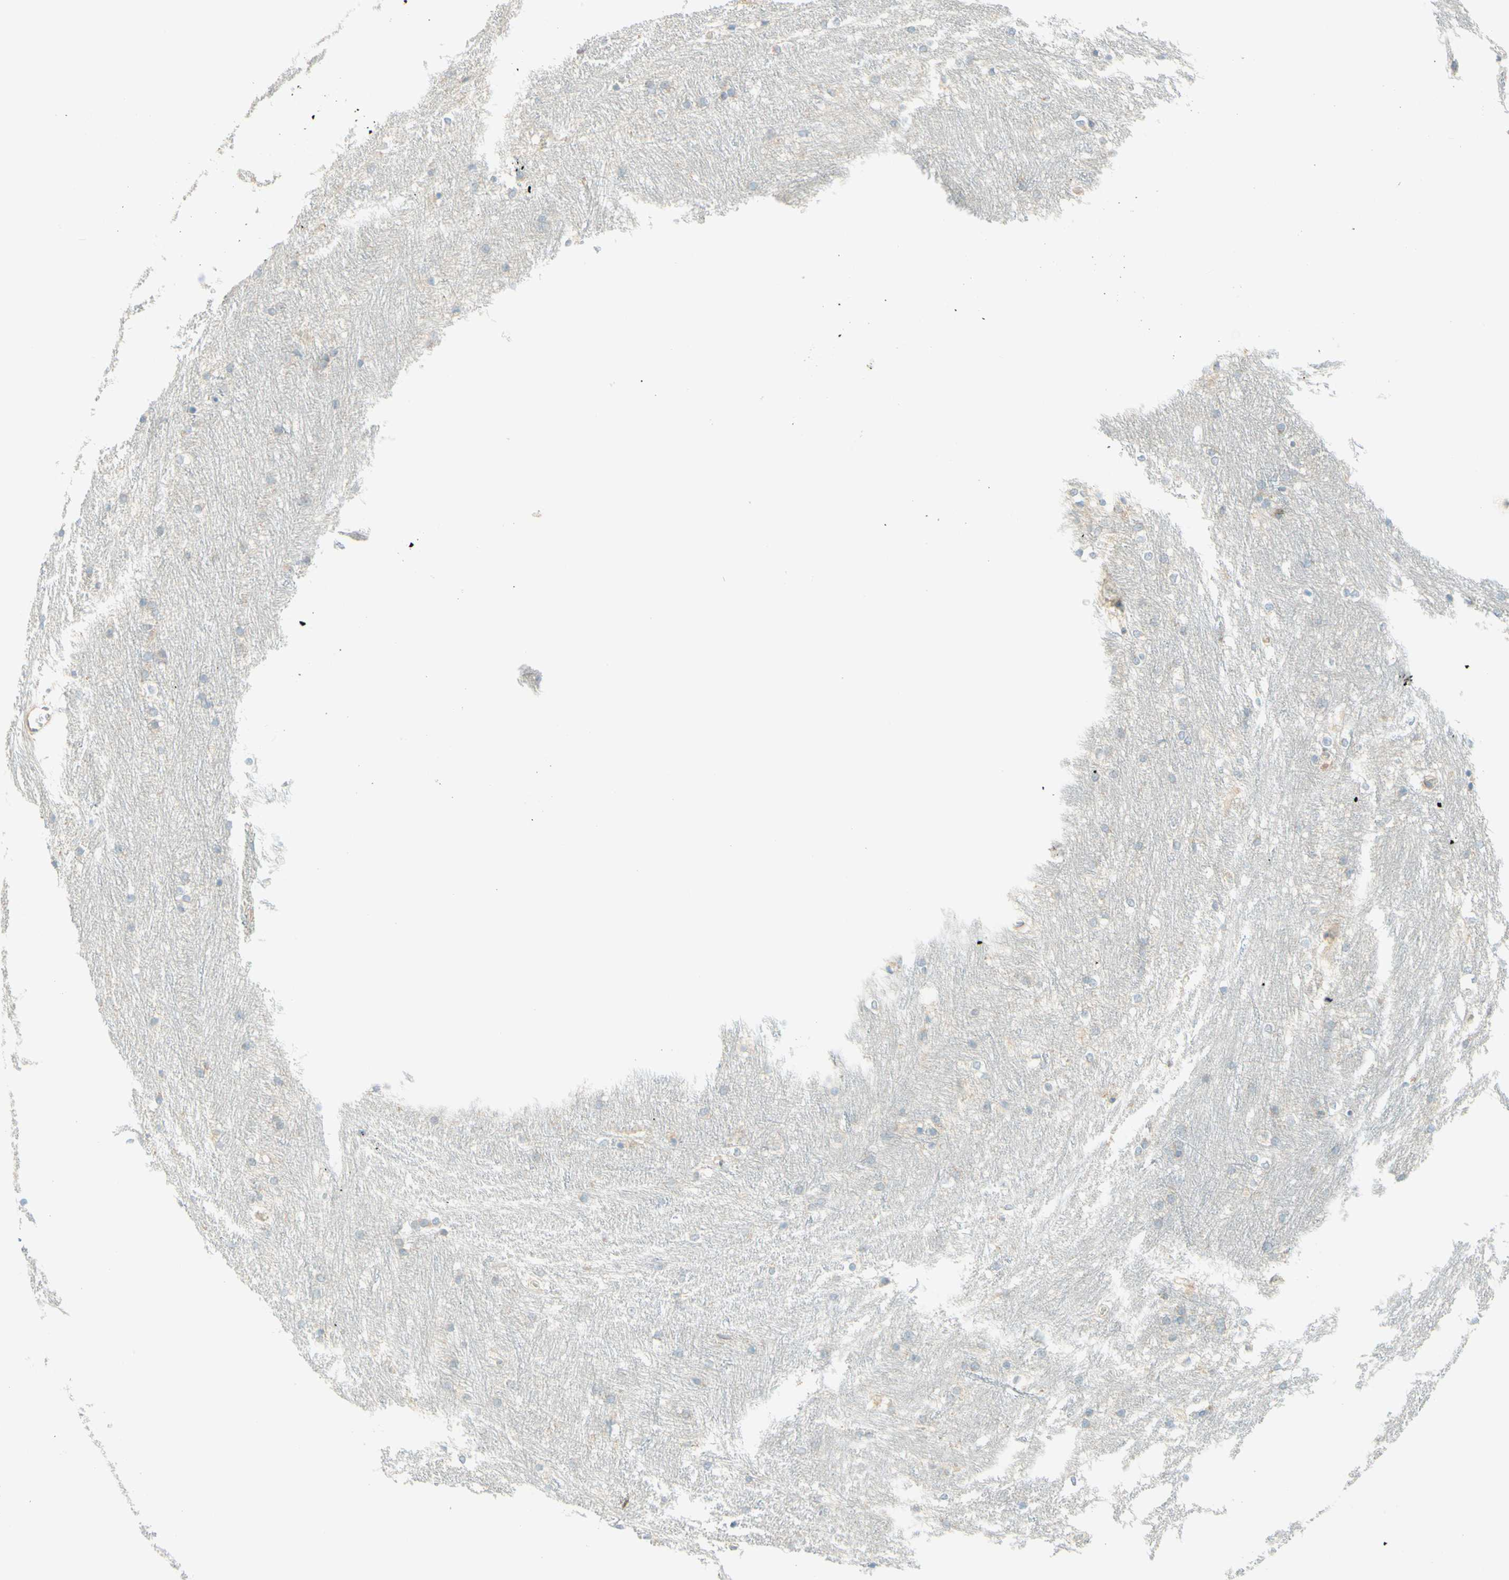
{"staining": {"intensity": "negative", "quantity": "none", "location": "none"}, "tissue": "caudate", "cell_type": "Glial cells", "image_type": "normal", "snomed": [{"axis": "morphology", "description": "Normal tissue, NOS"}, {"axis": "topography", "description": "Lateral ventricle wall"}], "caption": "A high-resolution histopathology image shows immunohistochemistry staining of unremarkable caudate, which shows no significant expression in glial cells. Nuclei are stained in blue.", "gene": "PROM1", "patient": {"sex": "female", "age": 19}}